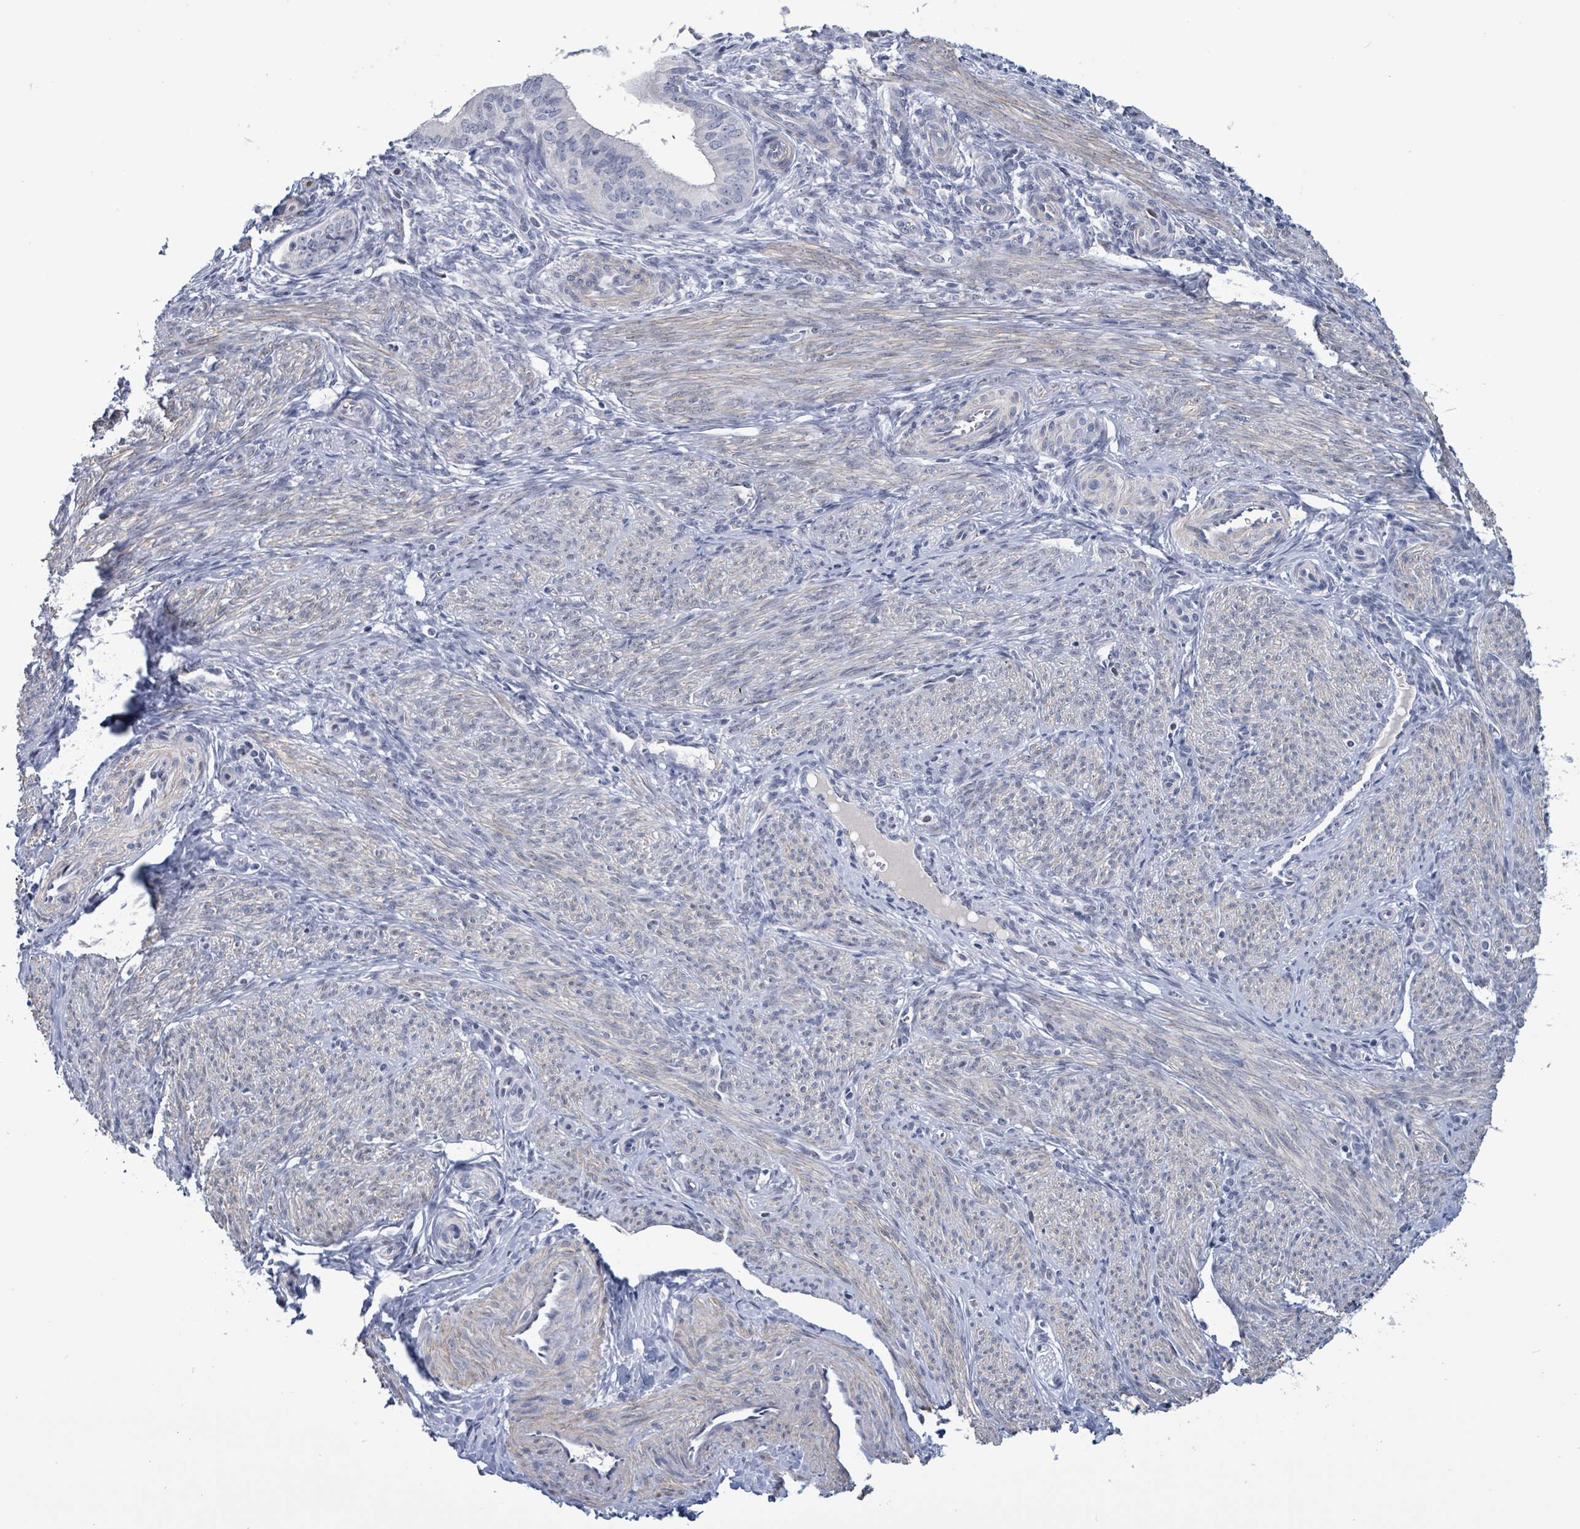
{"staining": {"intensity": "negative", "quantity": "none", "location": "none"}, "tissue": "endometrial cancer", "cell_type": "Tumor cells", "image_type": "cancer", "snomed": [{"axis": "morphology", "description": "Adenocarcinoma, NOS"}, {"axis": "topography", "description": "Endometrium"}], "caption": "Protein analysis of adenocarcinoma (endometrial) reveals no significant positivity in tumor cells.", "gene": "NTN3", "patient": {"sex": "female", "age": 50}}